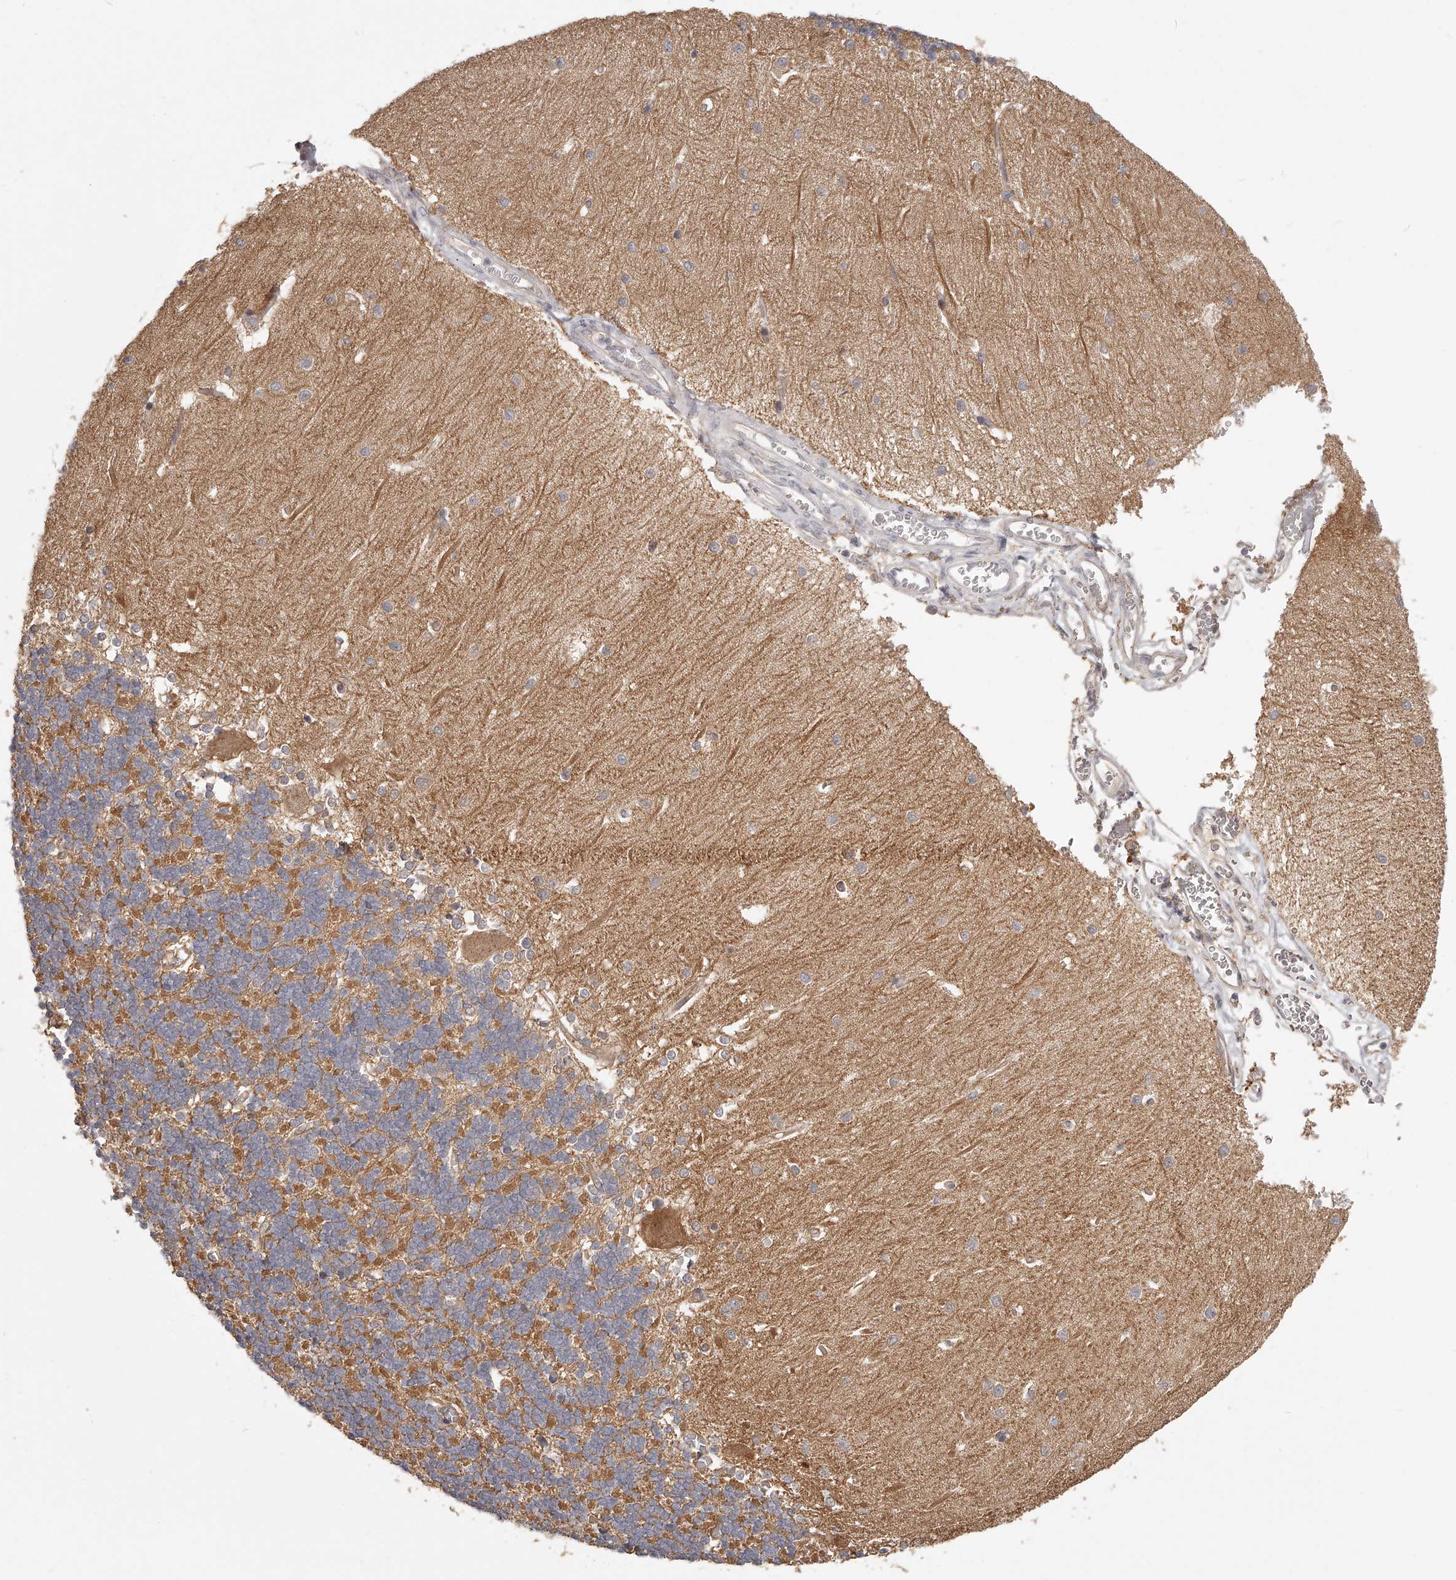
{"staining": {"intensity": "negative", "quantity": "none", "location": "none"}, "tissue": "cerebellum", "cell_type": "Cells in granular layer", "image_type": "normal", "snomed": [{"axis": "morphology", "description": "Normal tissue, NOS"}, {"axis": "topography", "description": "Cerebellum"}], "caption": "An immunohistochemistry micrograph of unremarkable cerebellum is shown. There is no staining in cells in granular layer of cerebellum. The staining is performed using DAB (3,3'-diaminobenzidine) brown chromogen with nuclei counter-stained in using hematoxylin.", "gene": "ZNF582", "patient": {"sex": "male", "age": 37}}